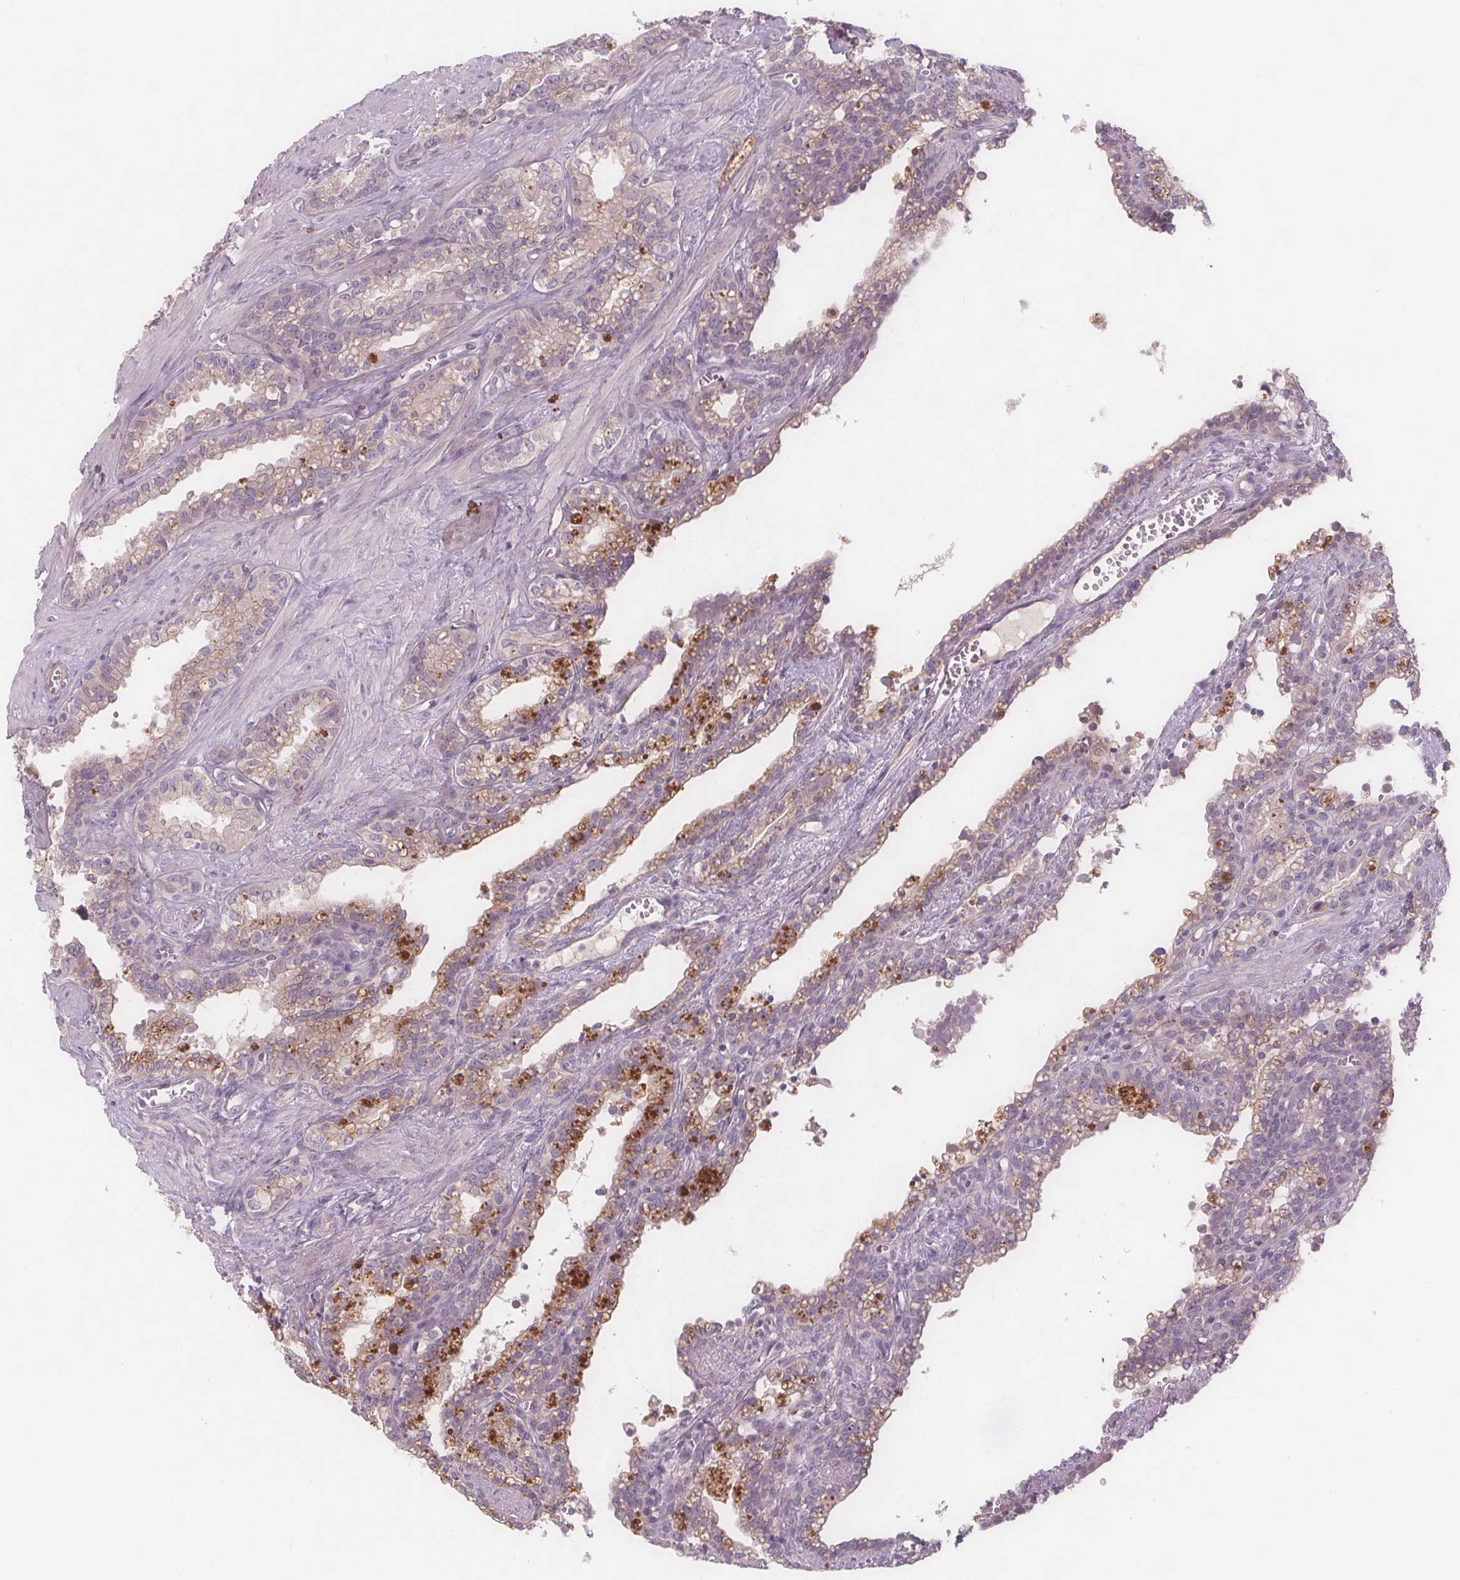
{"staining": {"intensity": "negative", "quantity": "none", "location": "none"}, "tissue": "seminal vesicle", "cell_type": "Glandular cells", "image_type": "normal", "snomed": [{"axis": "morphology", "description": "Normal tissue, NOS"}, {"axis": "morphology", "description": "Urothelial carcinoma, NOS"}, {"axis": "topography", "description": "Urinary bladder"}, {"axis": "topography", "description": "Seminal veicle"}], "caption": "Glandular cells are negative for brown protein staining in benign seminal vesicle. (DAB (3,3'-diaminobenzidine) immunohistochemistry with hematoxylin counter stain).", "gene": "VNN1", "patient": {"sex": "male", "age": 76}}